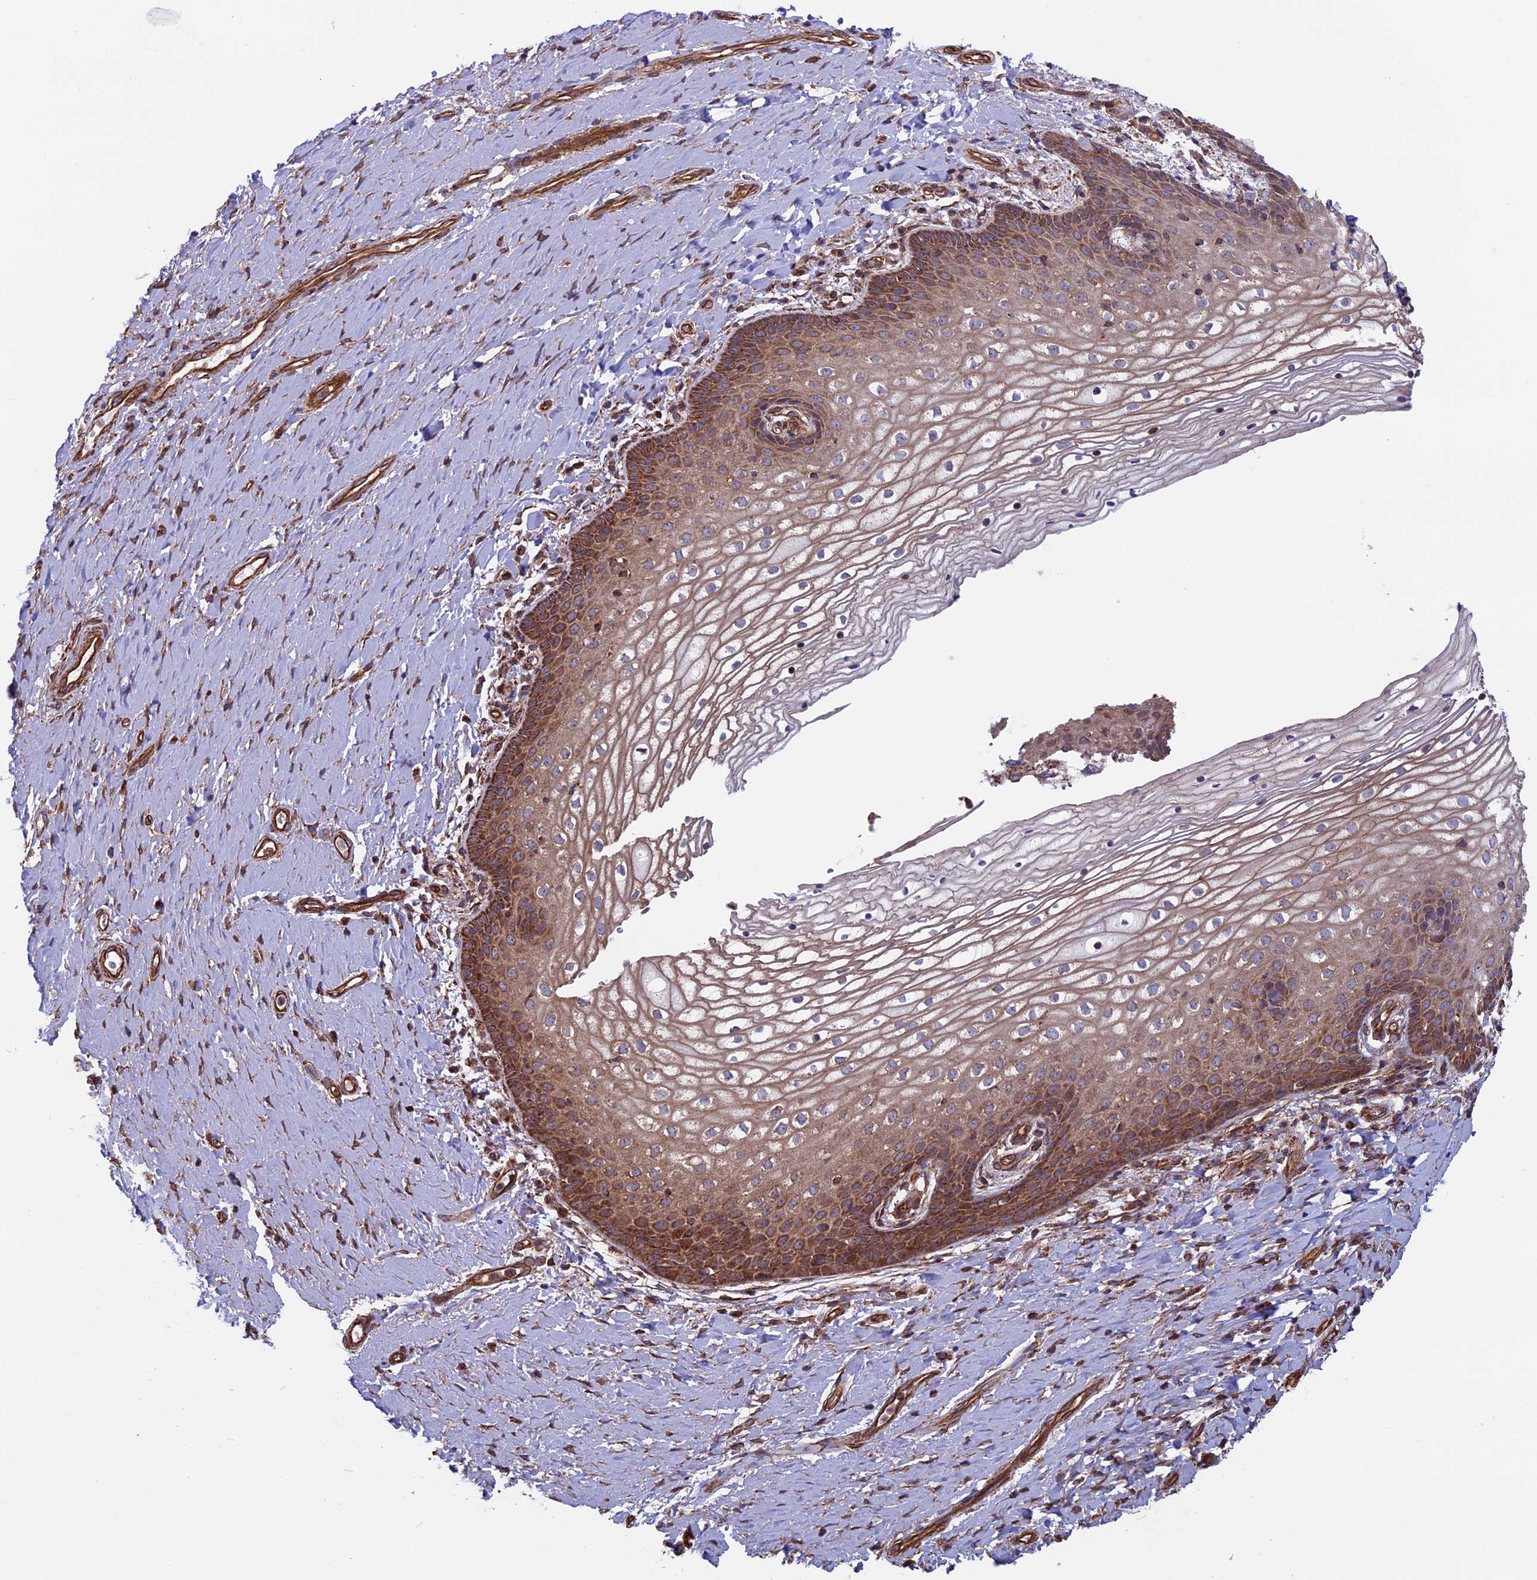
{"staining": {"intensity": "strong", "quantity": ">75%", "location": "cytoplasmic/membranous"}, "tissue": "vagina", "cell_type": "Squamous epithelial cells", "image_type": "normal", "snomed": [{"axis": "morphology", "description": "Normal tissue, NOS"}, {"axis": "topography", "description": "Vagina"}], "caption": "Vagina stained with DAB immunohistochemistry demonstrates high levels of strong cytoplasmic/membranous expression in approximately >75% of squamous epithelial cells. (Stains: DAB (3,3'-diaminobenzidine) in brown, nuclei in blue, Microscopy: brightfield microscopy at high magnification).", "gene": "CCDC8", "patient": {"sex": "female", "age": 60}}